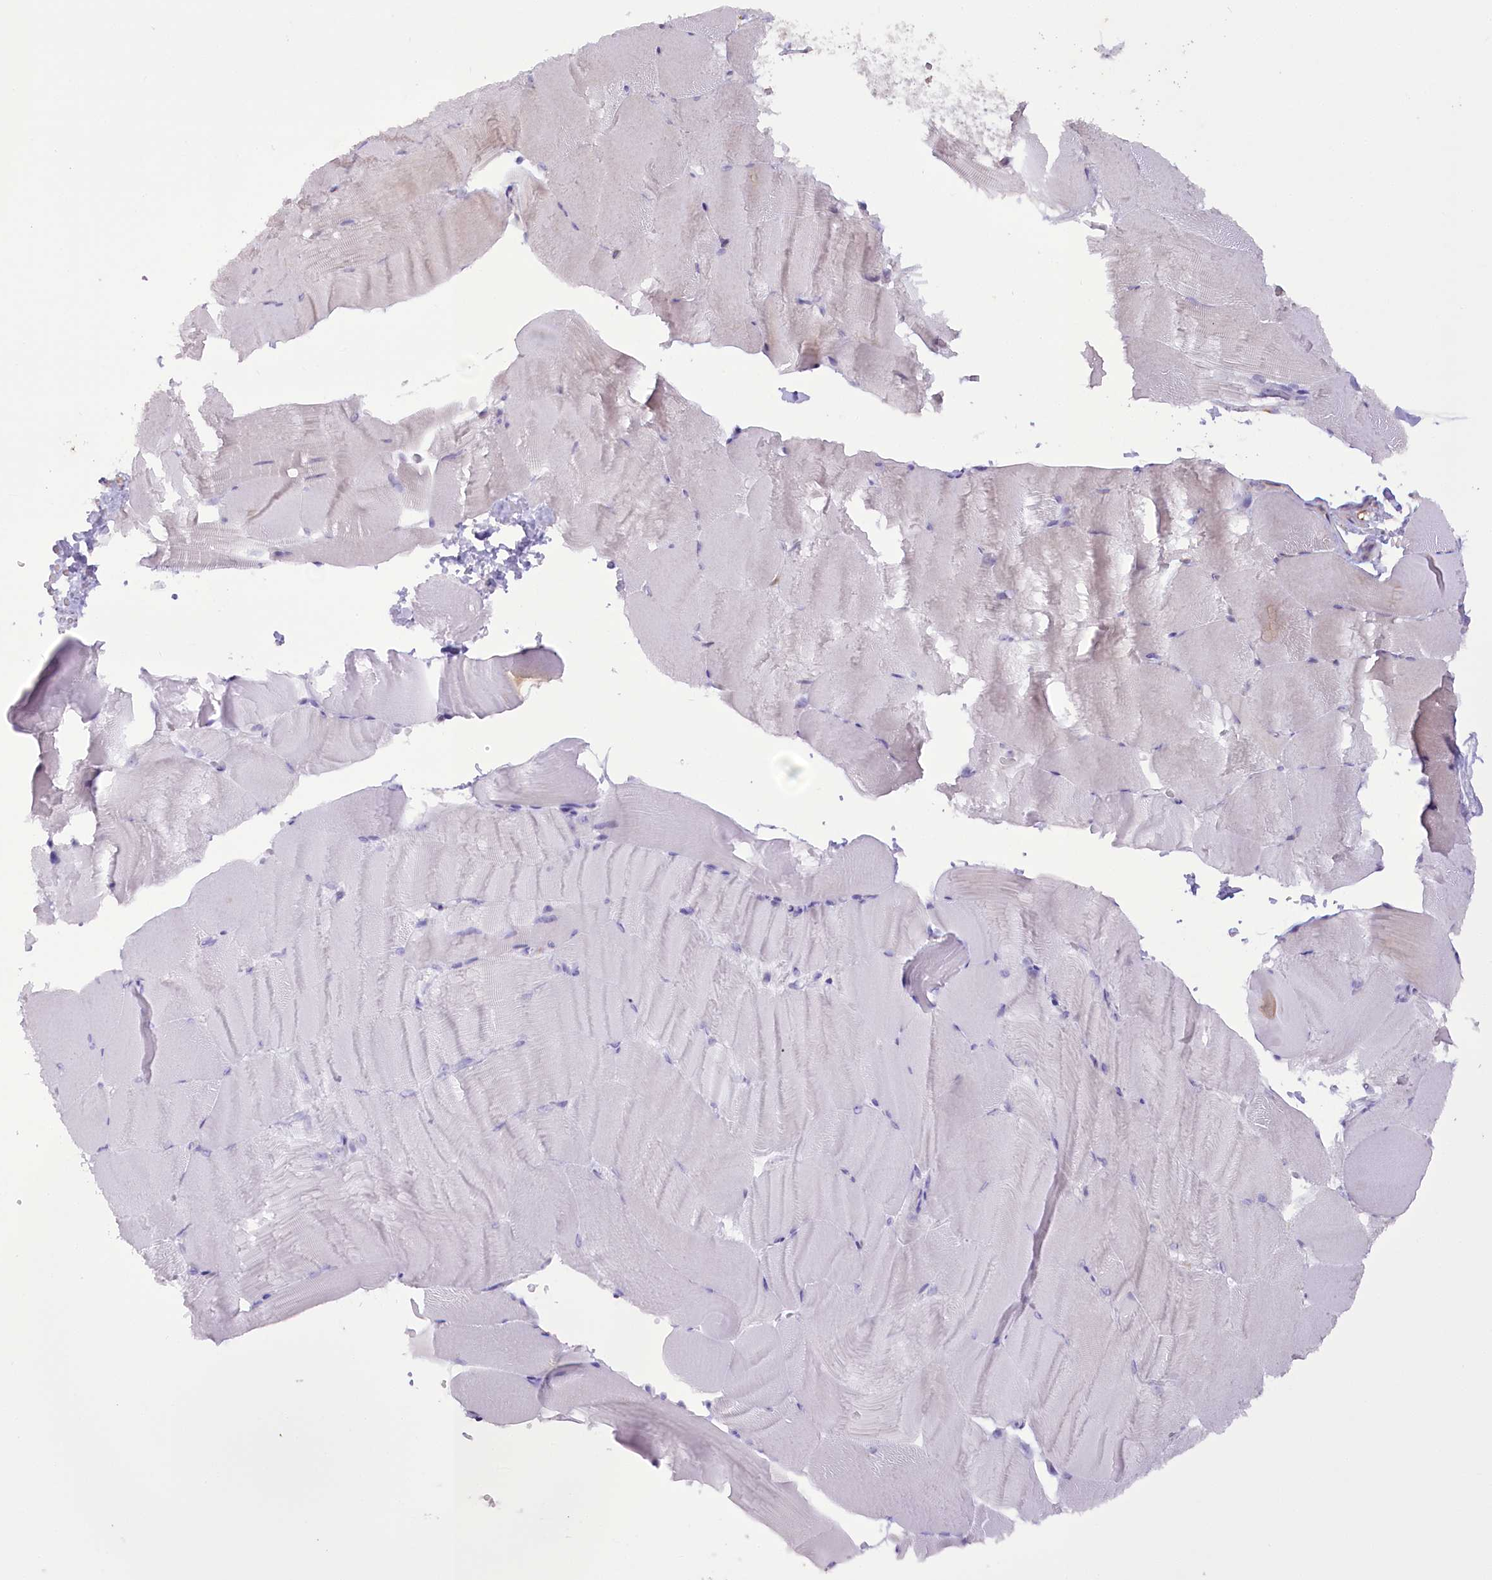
{"staining": {"intensity": "negative", "quantity": "none", "location": "none"}, "tissue": "skeletal muscle", "cell_type": "Myocytes", "image_type": "normal", "snomed": [{"axis": "morphology", "description": "Normal tissue, NOS"}, {"axis": "topography", "description": "Skeletal muscle"}, {"axis": "topography", "description": "Parathyroid gland"}], "caption": "A high-resolution histopathology image shows immunohistochemistry (IHC) staining of normal skeletal muscle, which displays no significant staining in myocytes. (DAB immunohistochemistry (IHC) with hematoxylin counter stain).", "gene": "NCKAP5", "patient": {"sex": "female", "age": 37}}